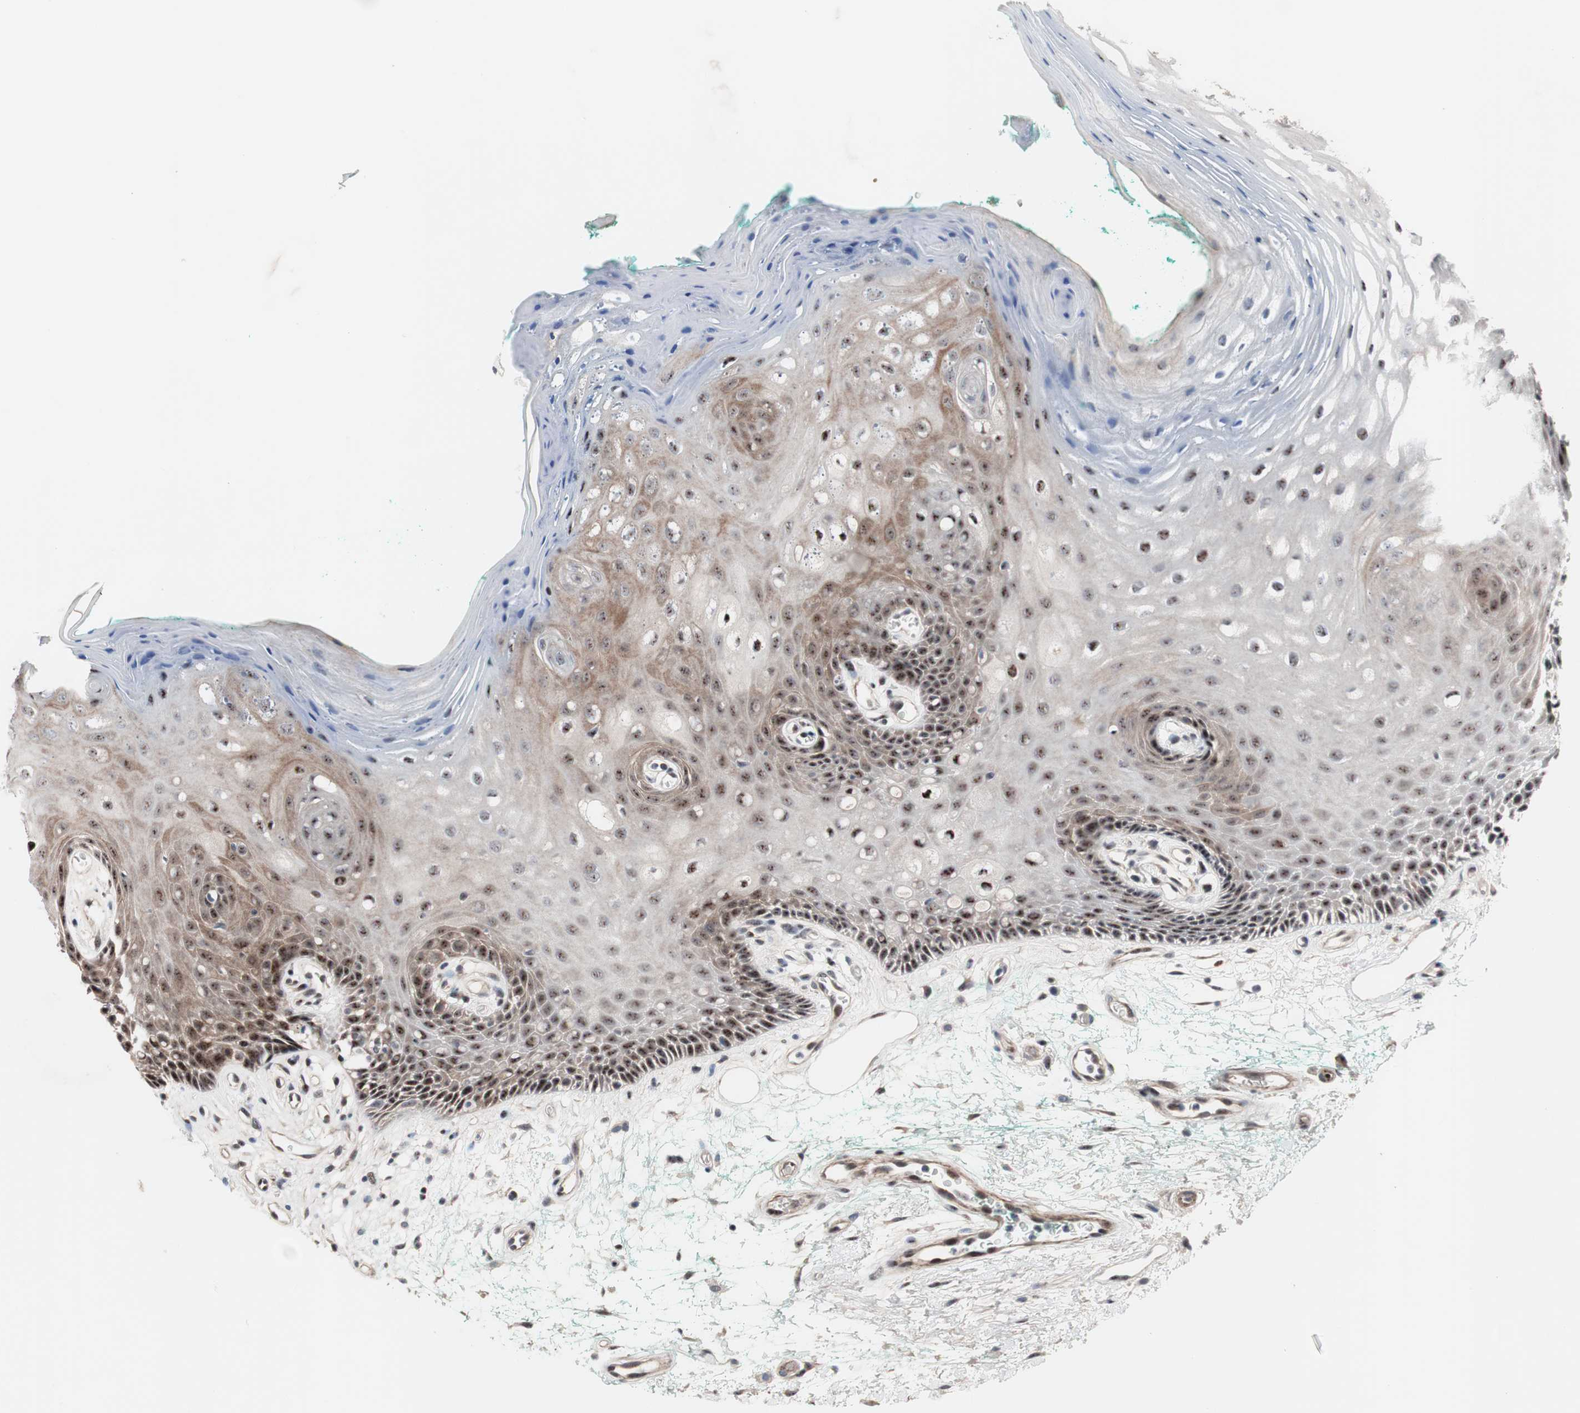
{"staining": {"intensity": "moderate", "quantity": "25%-75%", "location": "cytoplasmic/membranous,nuclear"}, "tissue": "oral mucosa", "cell_type": "Squamous epithelial cells", "image_type": "normal", "snomed": [{"axis": "morphology", "description": "Normal tissue, NOS"}, {"axis": "topography", "description": "Skeletal muscle"}, {"axis": "topography", "description": "Oral tissue"}, {"axis": "topography", "description": "Peripheral nerve tissue"}], "caption": "Squamous epithelial cells display medium levels of moderate cytoplasmic/membranous,nuclear positivity in about 25%-75% of cells in benign oral mucosa.", "gene": "PINX1", "patient": {"sex": "female", "age": 84}}